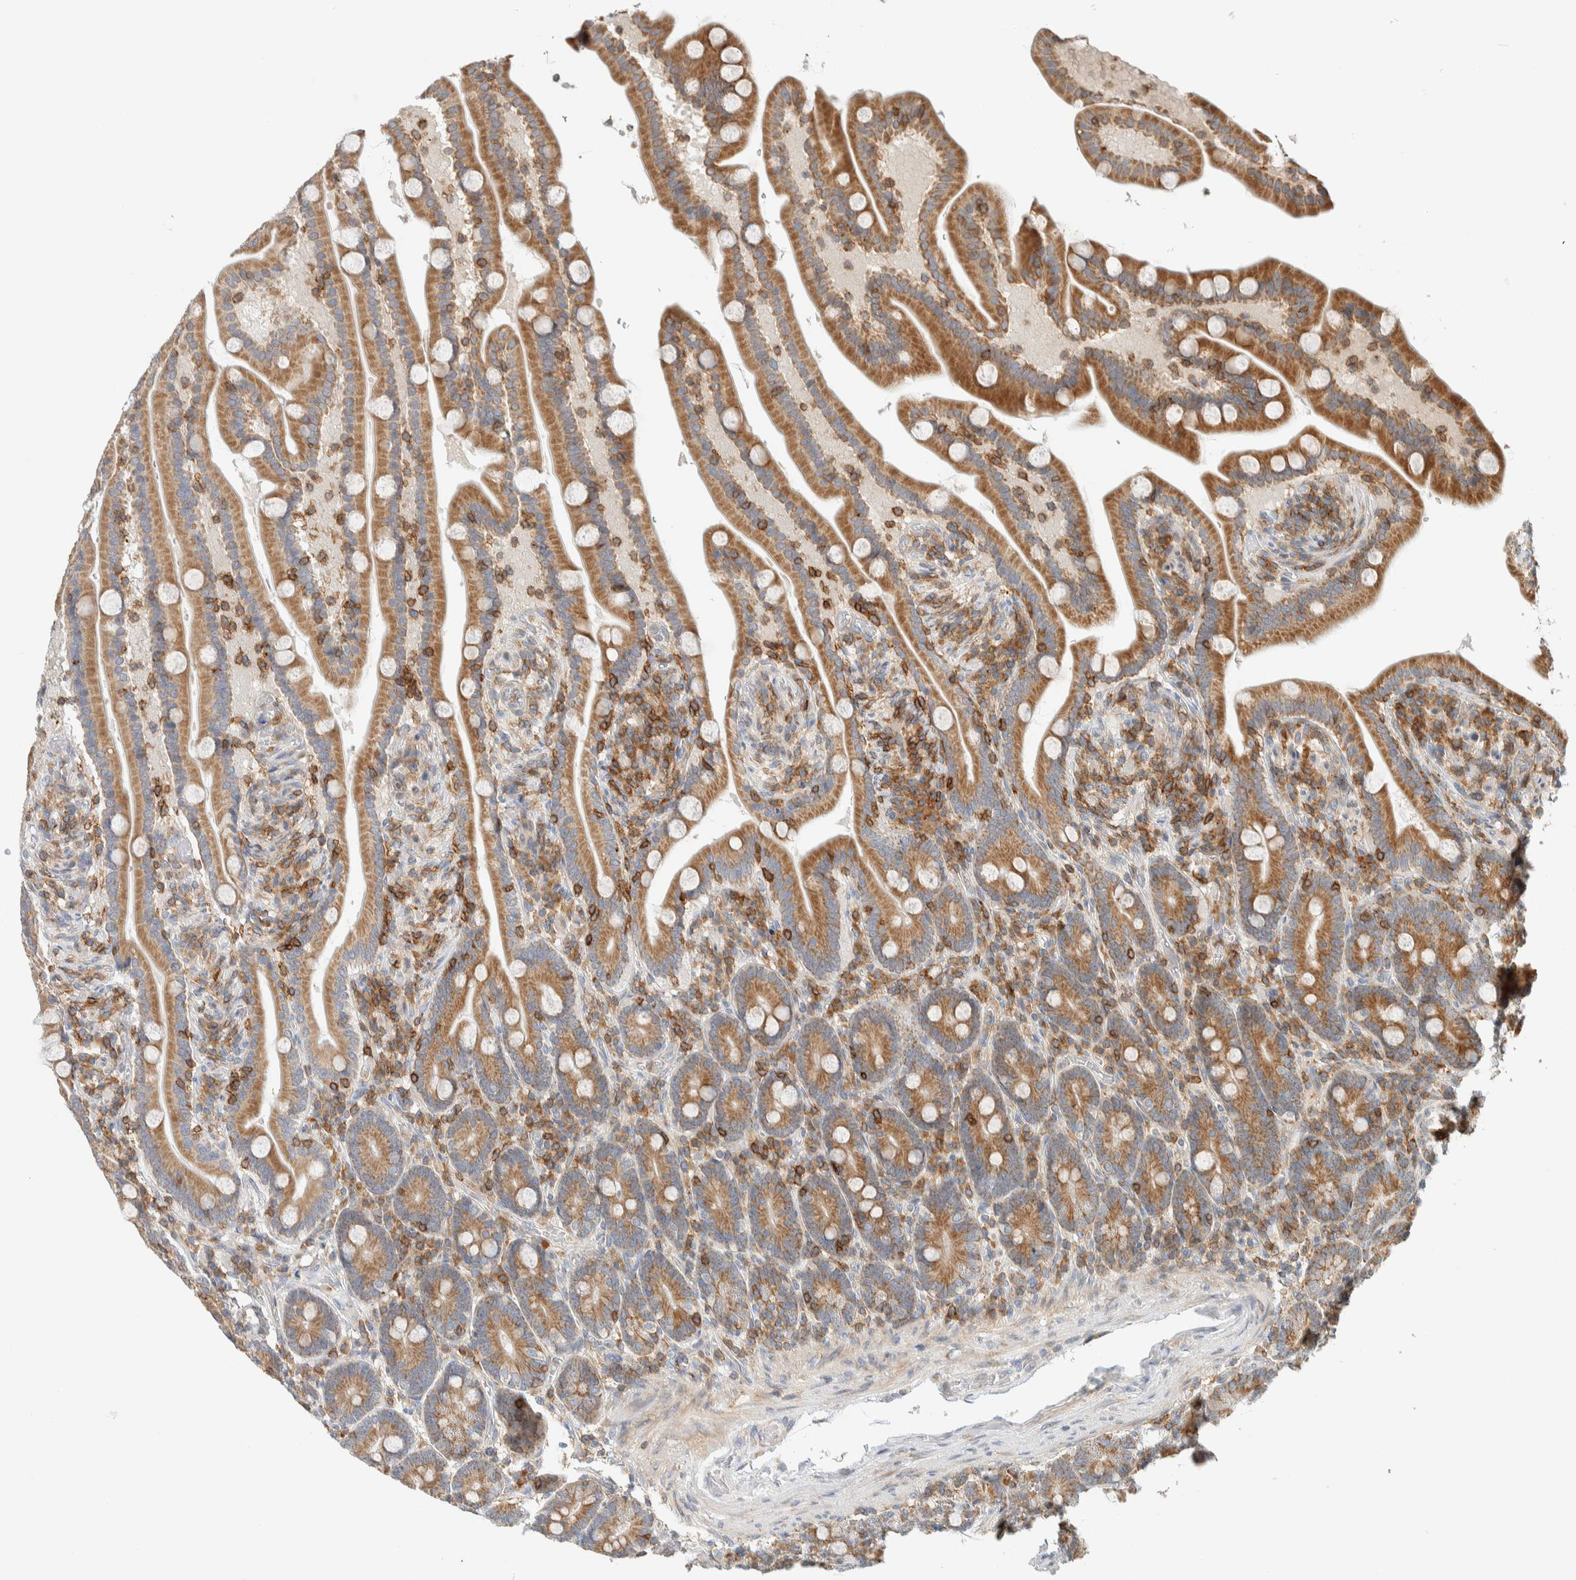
{"staining": {"intensity": "moderate", "quantity": ">75%", "location": "cytoplasmic/membranous"}, "tissue": "duodenum", "cell_type": "Glandular cells", "image_type": "normal", "snomed": [{"axis": "morphology", "description": "Normal tissue, NOS"}, {"axis": "topography", "description": "Duodenum"}], "caption": "Immunohistochemistry image of benign duodenum: duodenum stained using immunohistochemistry (IHC) exhibits medium levels of moderate protein expression localized specifically in the cytoplasmic/membranous of glandular cells, appearing as a cytoplasmic/membranous brown color.", "gene": "CCDC57", "patient": {"sex": "male", "age": 54}}